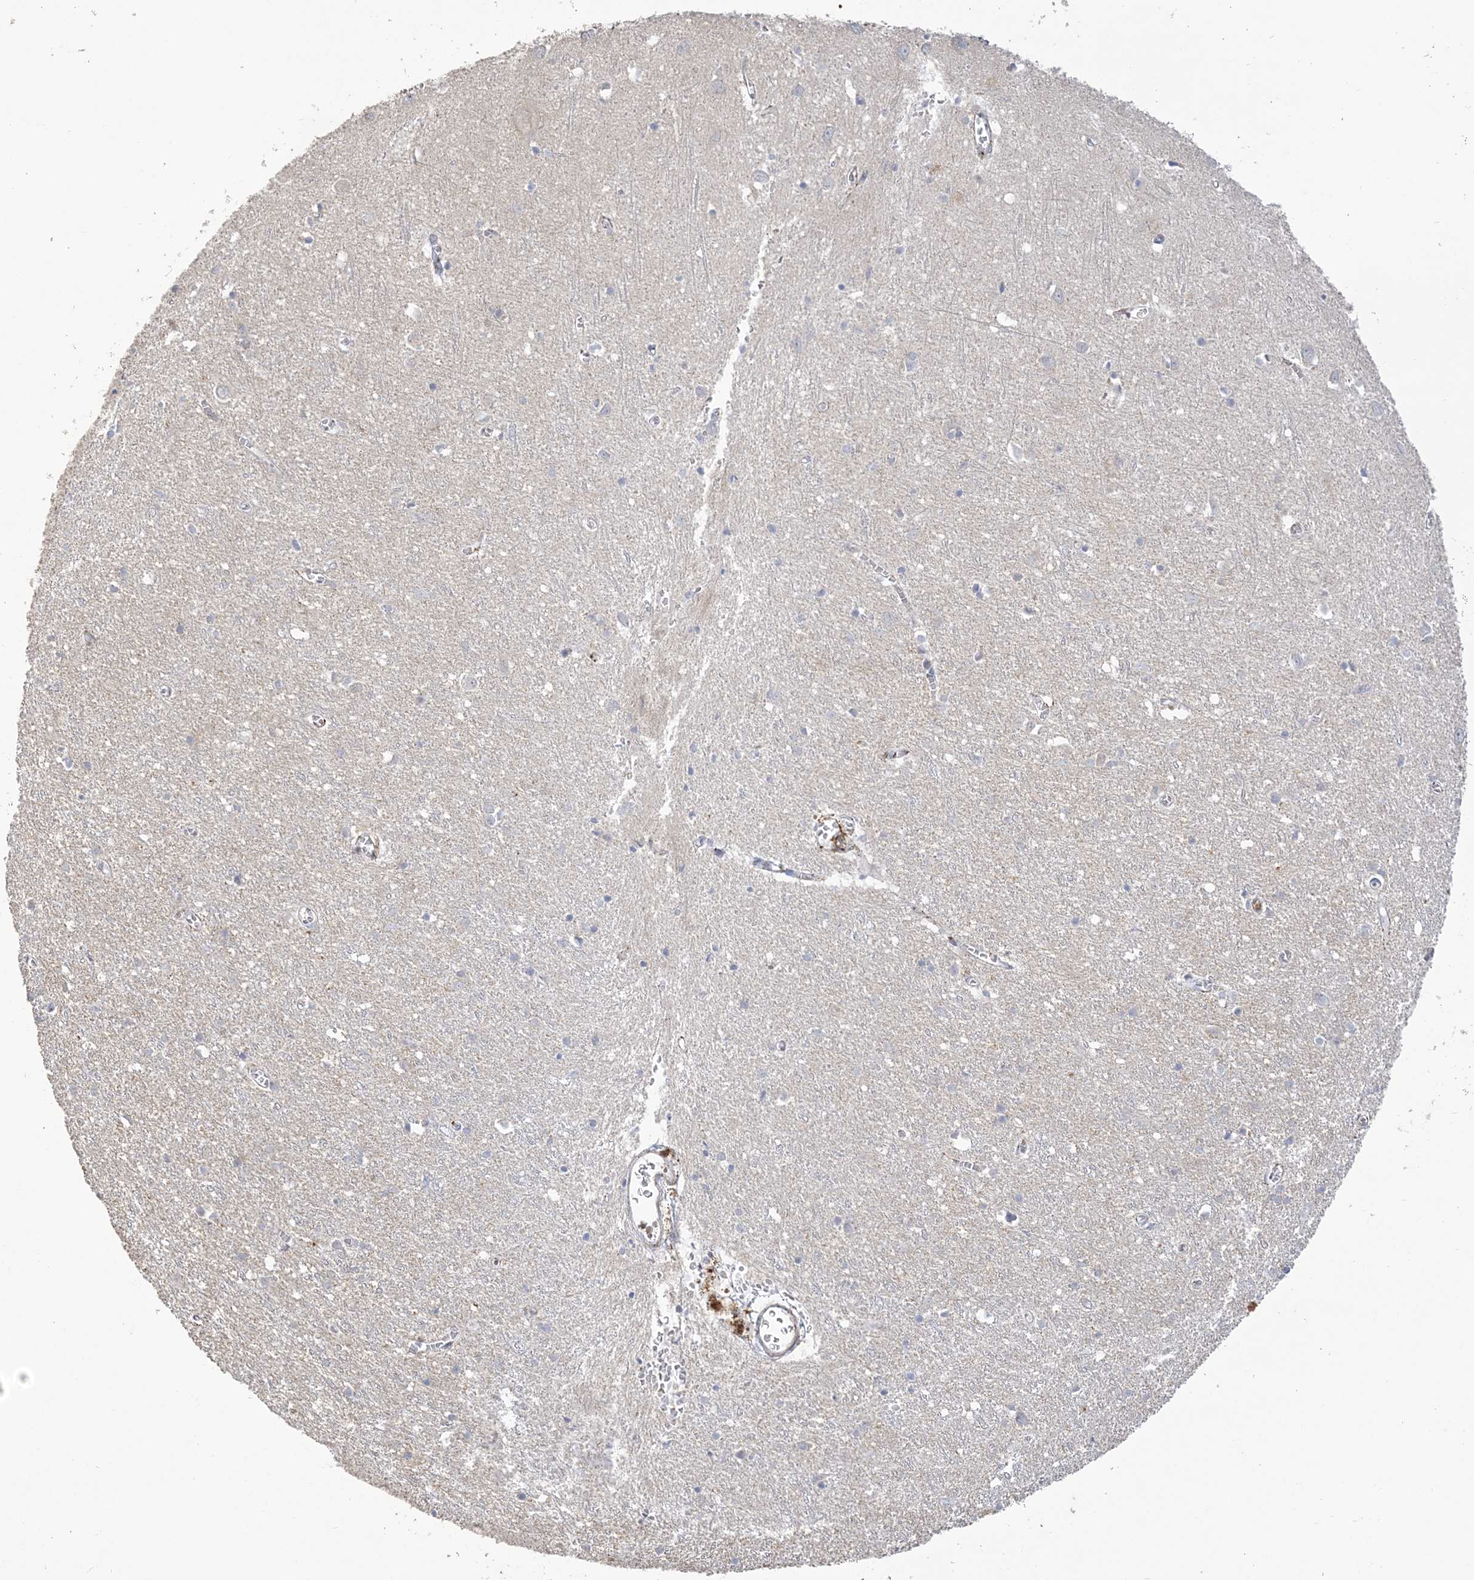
{"staining": {"intensity": "negative", "quantity": "none", "location": "none"}, "tissue": "cerebral cortex", "cell_type": "Endothelial cells", "image_type": "normal", "snomed": [{"axis": "morphology", "description": "Normal tissue, NOS"}, {"axis": "topography", "description": "Cerebral cortex"}], "caption": "This is an IHC micrograph of benign cerebral cortex. There is no positivity in endothelial cells.", "gene": "NAF1", "patient": {"sex": "female", "age": 64}}